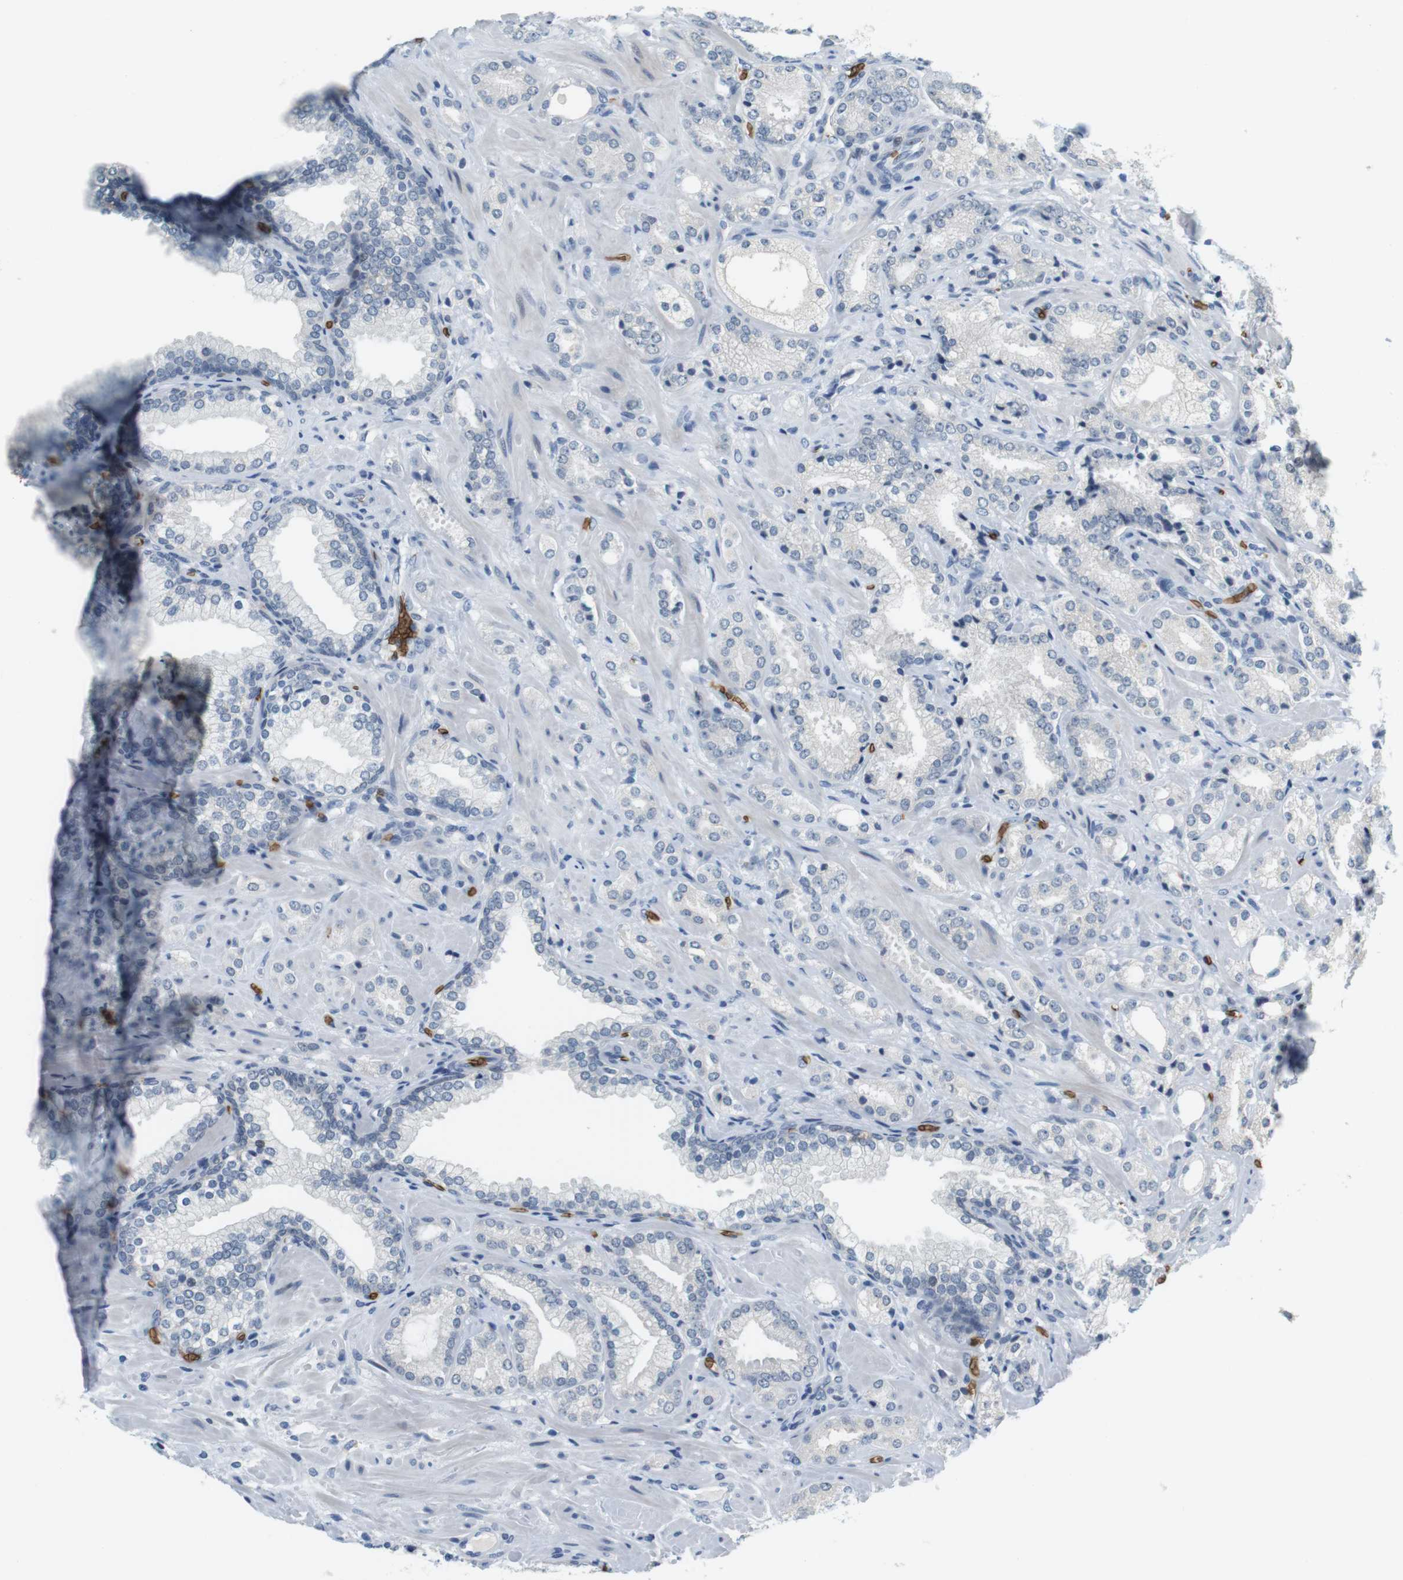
{"staining": {"intensity": "negative", "quantity": "none", "location": "none"}, "tissue": "prostate cancer", "cell_type": "Tumor cells", "image_type": "cancer", "snomed": [{"axis": "morphology", "description": "Adenocarcinoma, High grade"}, {"axis": "topography", "description": "Prostate"}], "caption": "DAB (3,3'-diaminobenzidine) immunohistochemical staining of adenocarcinoma (high-grade) (prostate) shows no significant staining in tumor cells.", "gene": "SLC4A1", "patient": {"sex": "male", "age": 64}}